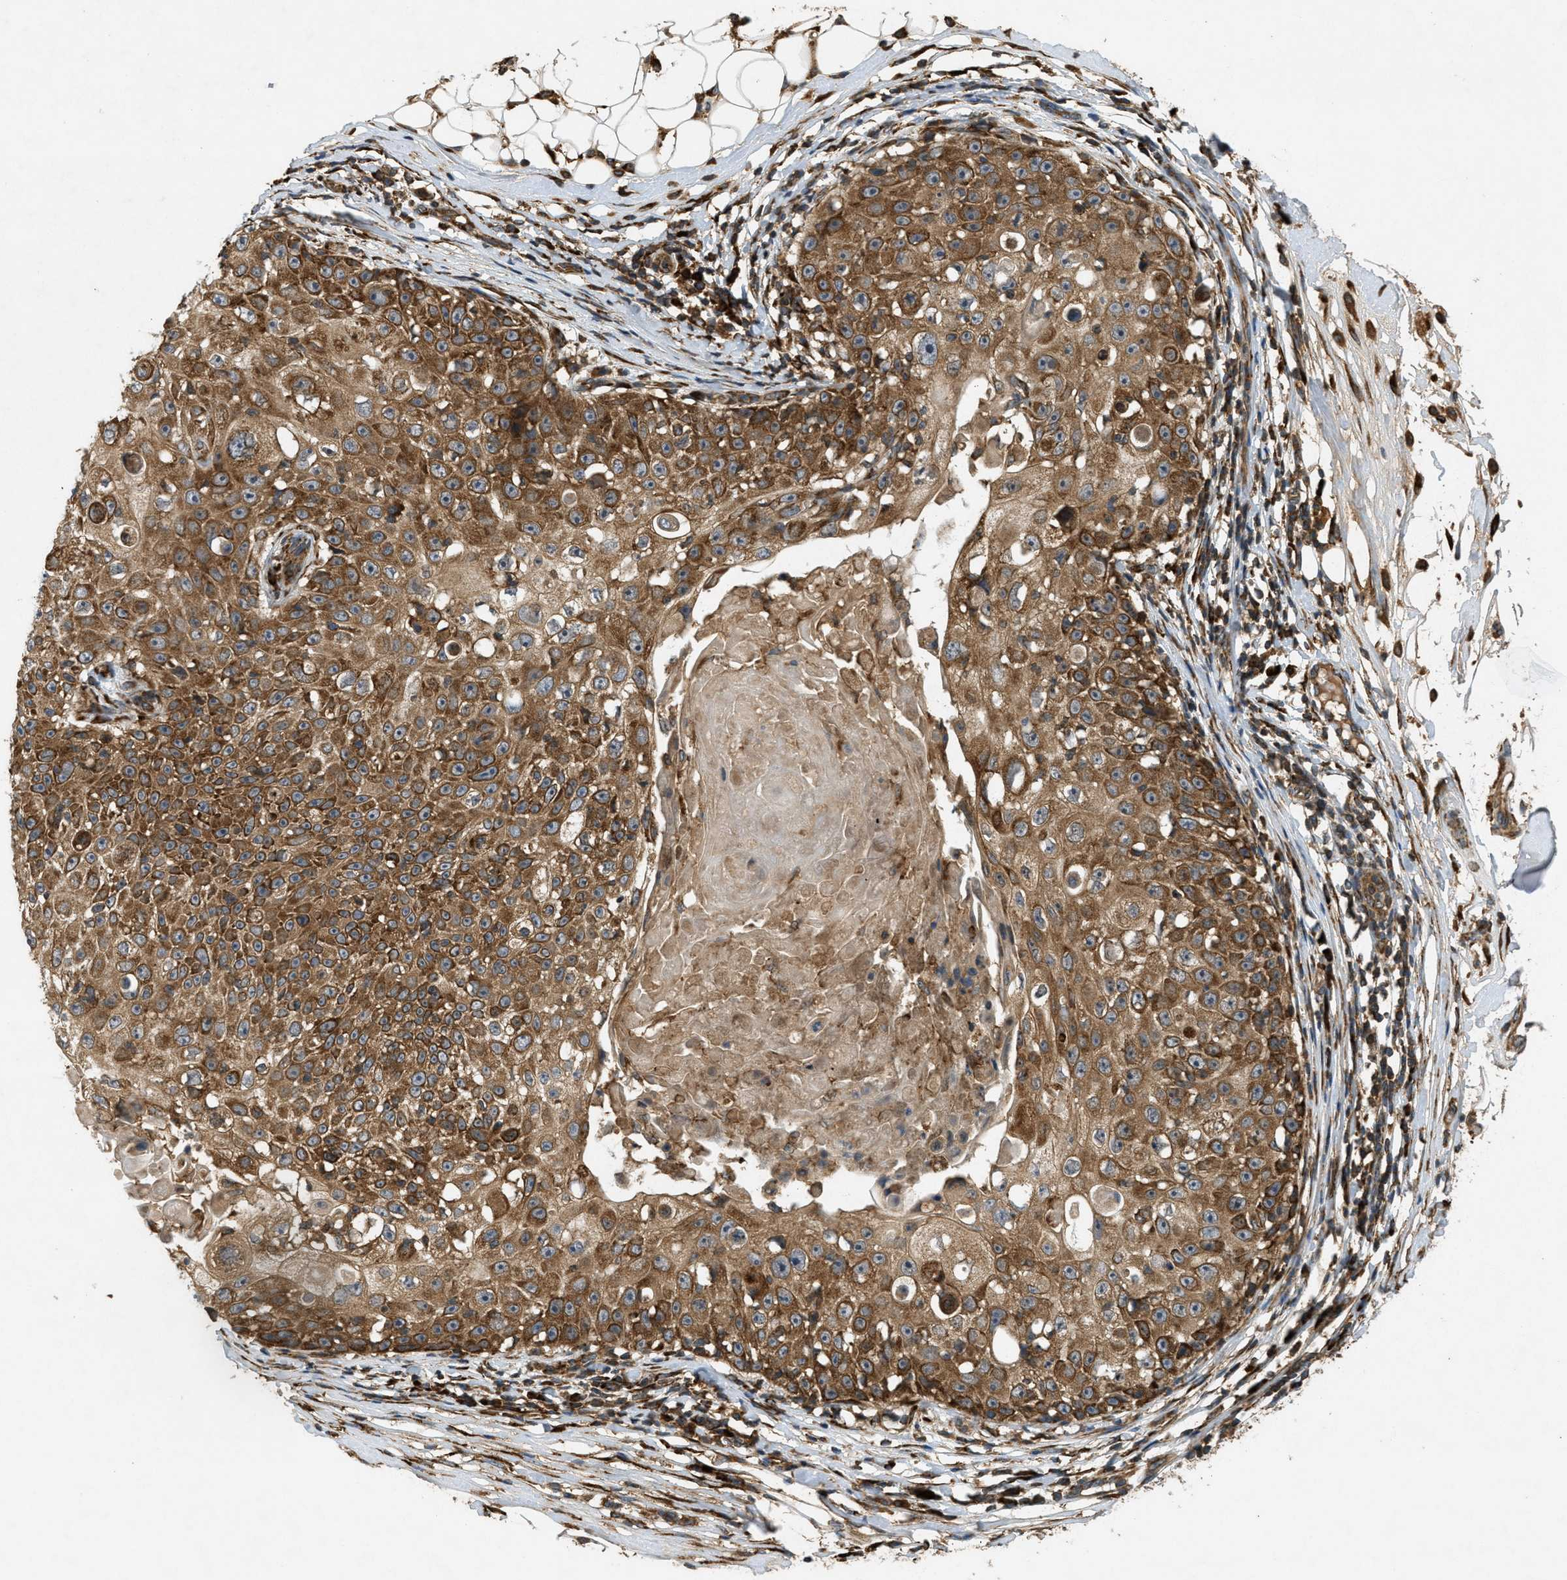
{"staining": {"intensity": "moderate", "quantity": ">75%", "location": "cytoplasmic/membranous"}, "tissue": "skin cancer", "cell_type": "Tumor cells", "image_type": "cancer", "snomed": [{"axis": "morphology", "description": "Squamous cell carcinoma, NOS"}, {"axis": "topography", "description": "Skin"}], "caption": "Immunohistochemistry of human skin squamous cell carcinoma displays medium levels of moderate cytoplasmic/membranous staining in about >75% of tumor cells.", "gene": "PCDH18", "patient": {"sex": "male", "age": 86}}